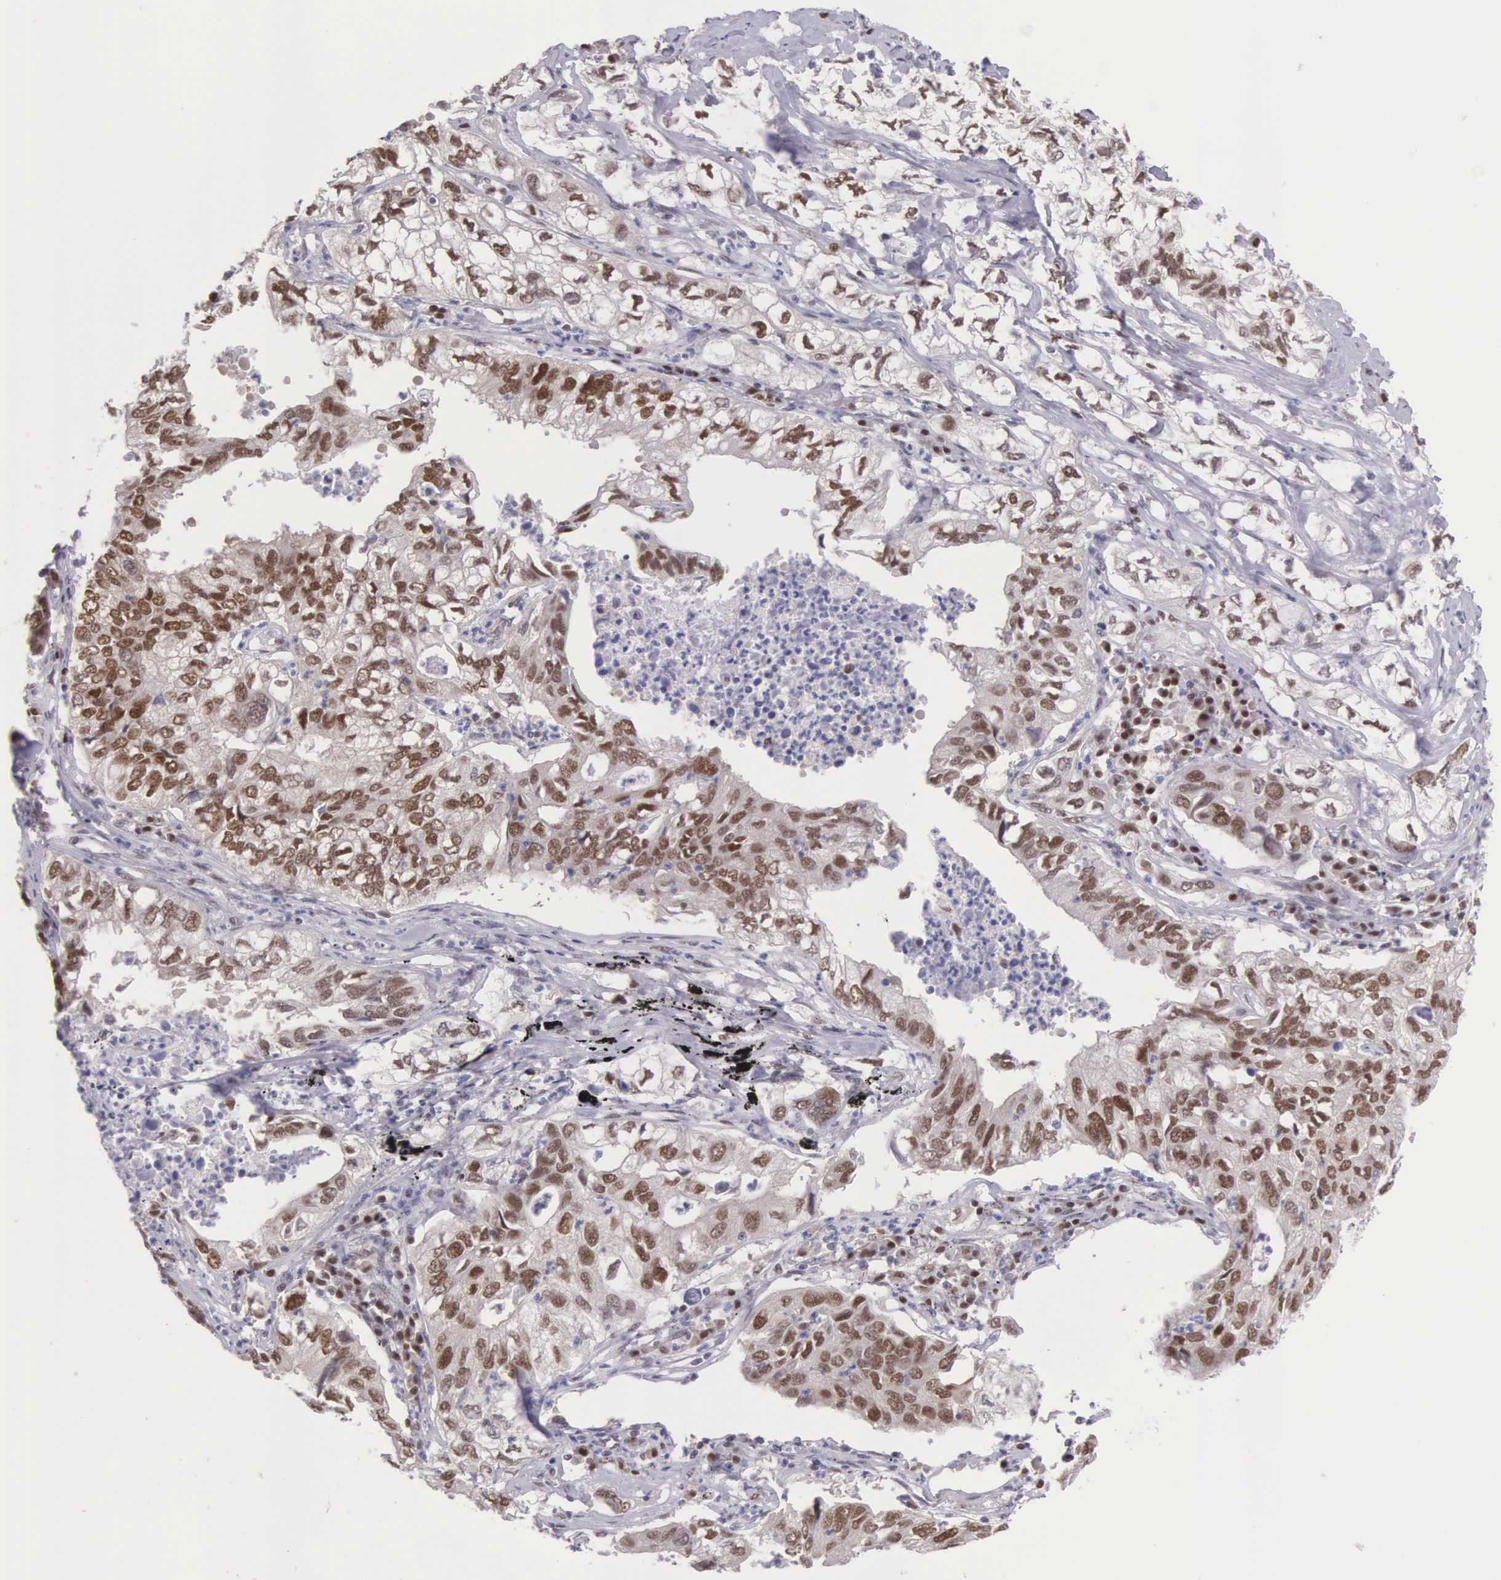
{"staining": {"intensity": "strong", "quantity": ">75%", "location": "nuclear"}, "tissue": "lung cancer", "cell_type": "Tumor cells", "image_type": "cancer", "snomed": [{"axis": "morphology", "description": "Adenocarcinoma, NOS"}, {"axis": "topography", "description": "Lung"}], "caption": "A photomicrograph showing strong nuclear positivity in about >75% of tumor cells in lung adenocarcinoma, as visualized by brown immunohistochemical staining.", "gene": "CCDC117", "patient": {"sex": "male", "age": 48}}